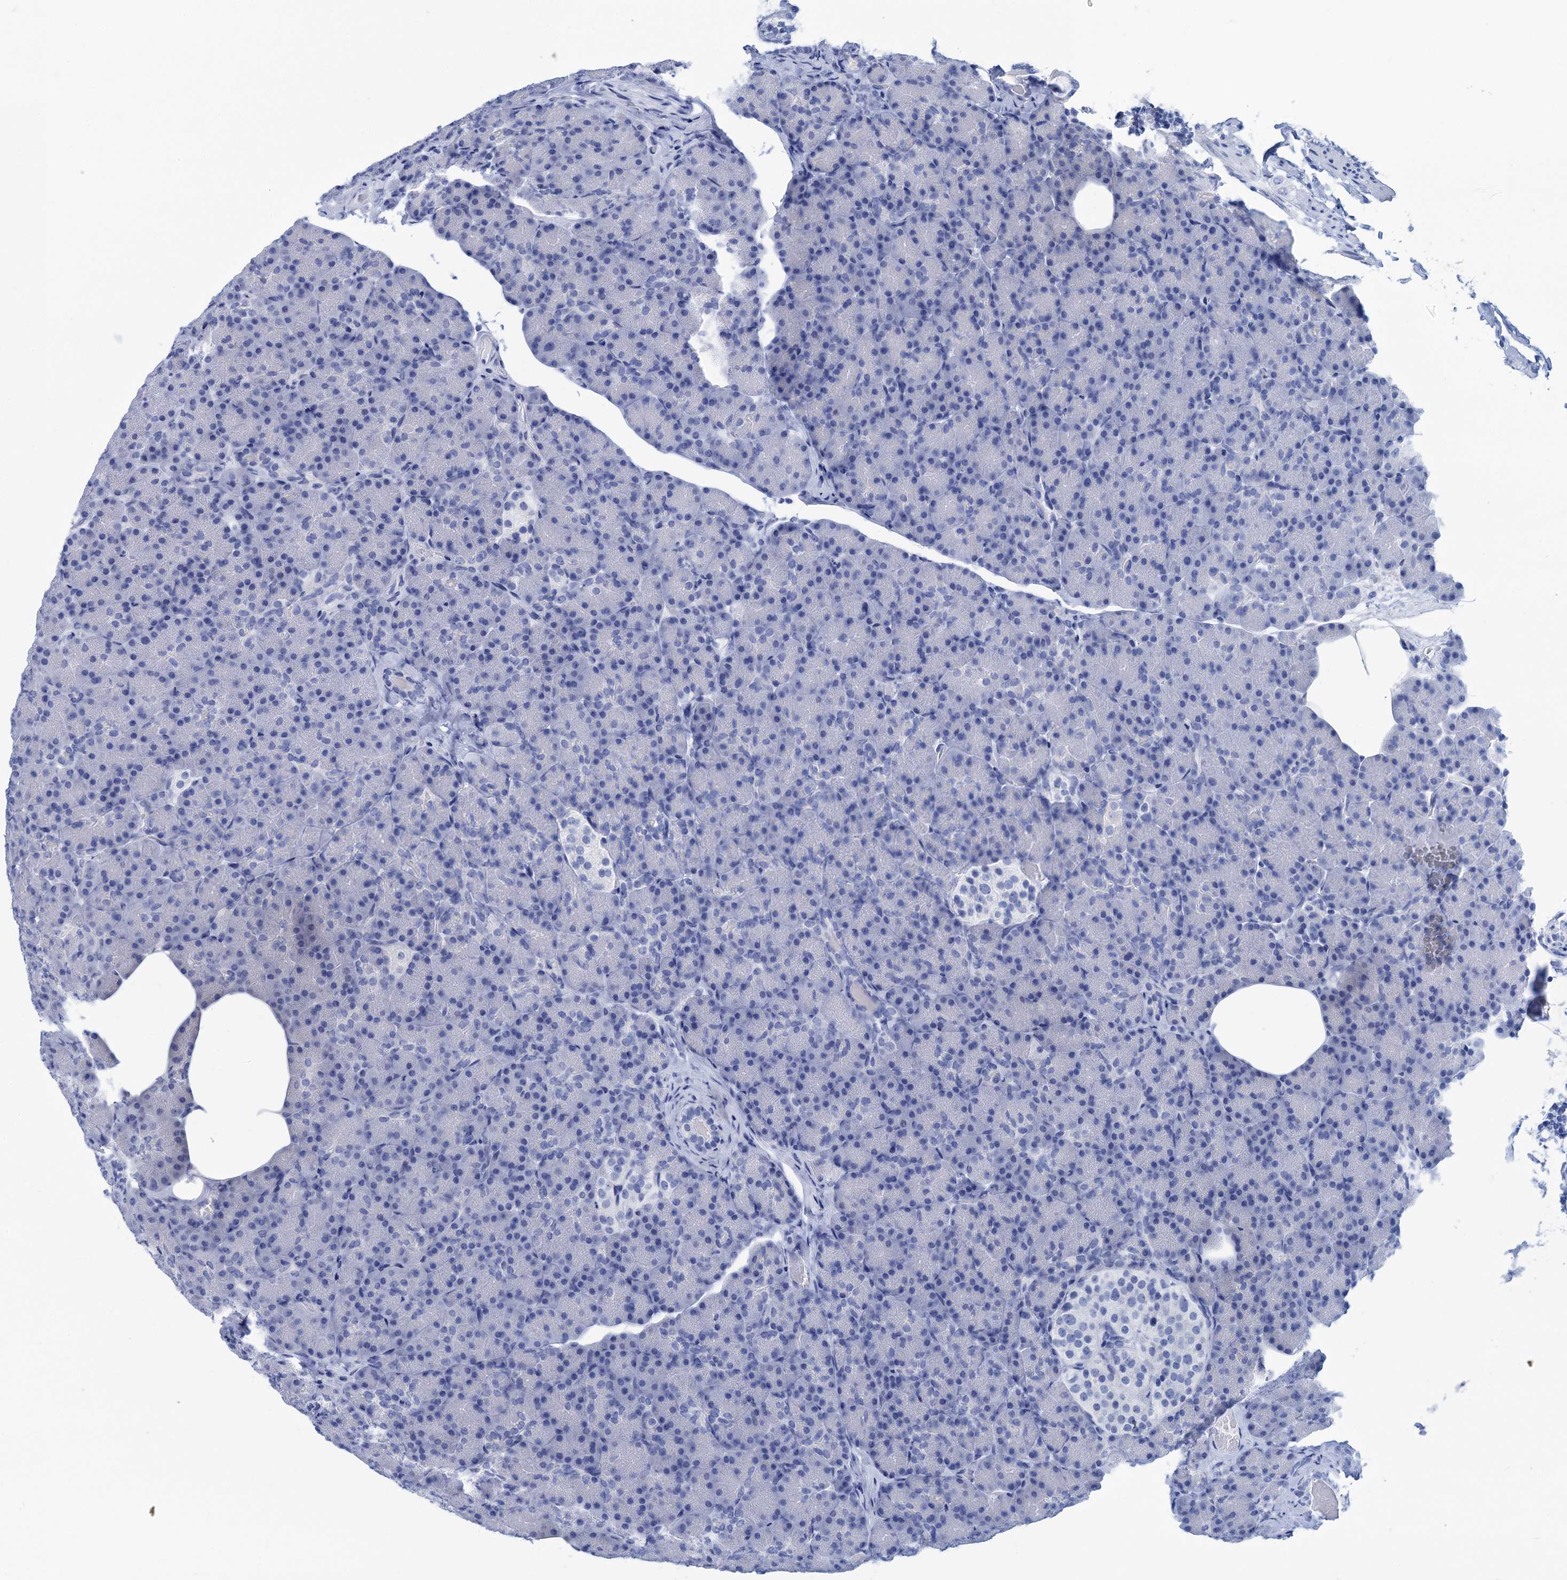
{"staining": {"intensity": "negative", "quantity": "none", "location": "none"}, "tissue": "pancreas", "cell_type": "Exocrine glandular cells", "image_type": "normal", "snomed": [{"axis": "morphology", "description": "Normal tissue, NOS"}, {"axis": "topography", "description": "Pancreas"}], "caption": "A histopathology image of pancreas stained for a protein shows no brown staining in exocrine glandular cells. (Brightfield microscopy of DAB immunohistochemistry (IHC) at high magnification).", "gene": "CABYR", "patient": {"sex": "female", "age": 43}}